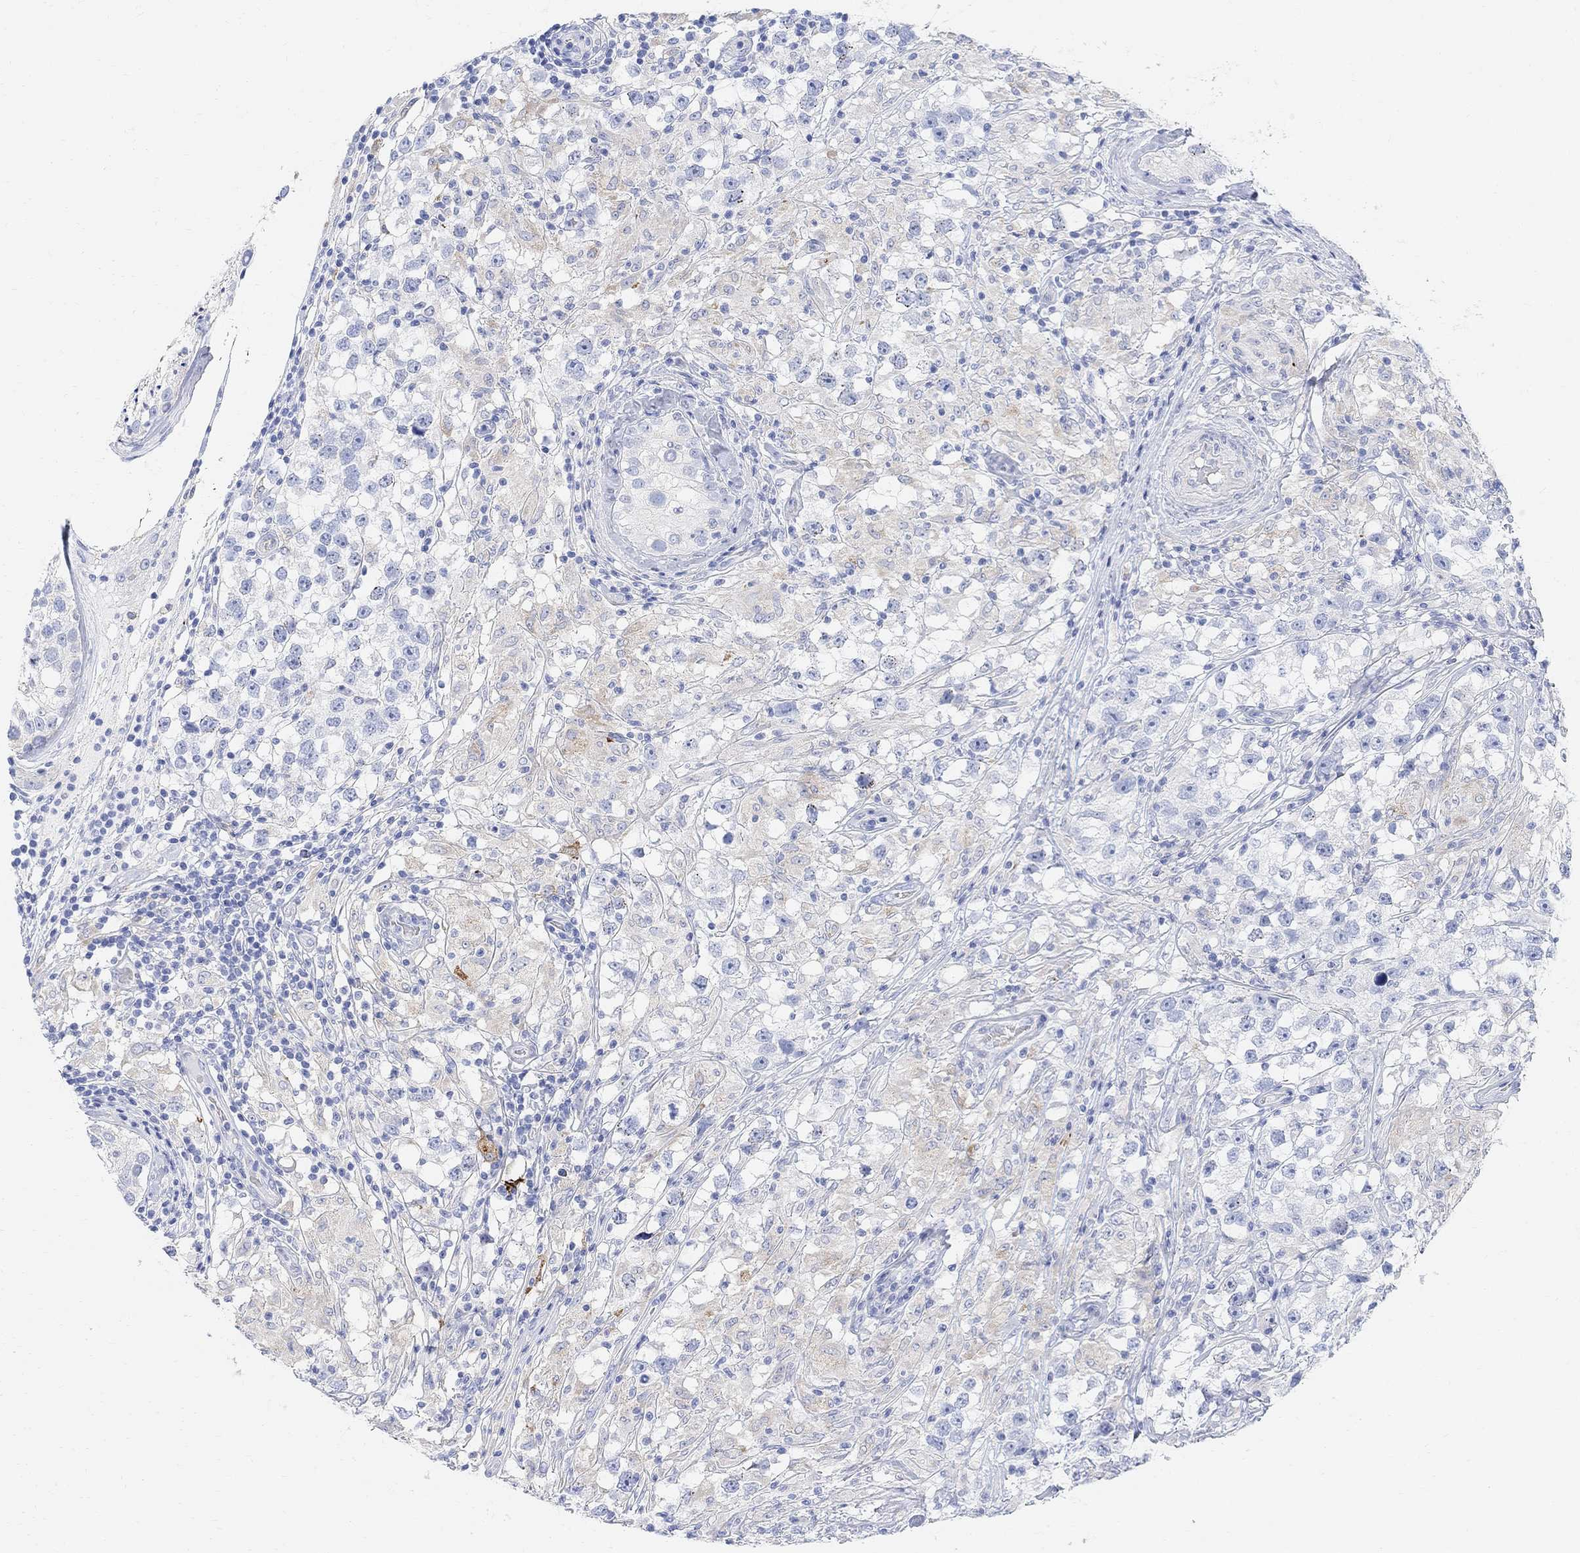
{"staining": {"intensity": "negative", "quantity": "none", "location": "none"}, "tissue": "testis cancer", "cell_type": "Tumor cells", "image_type": "cancer", "snomed": [{"axis": "morphology", "description": "Seminoma, NOS"}, {"axis": "topography", "description": "Testis"}], "caption": "Tumor cells are negative for protein expression in human testis seminoma.", "gene": "RETNLB", "patient": {"sex": "male", "age": 46}}